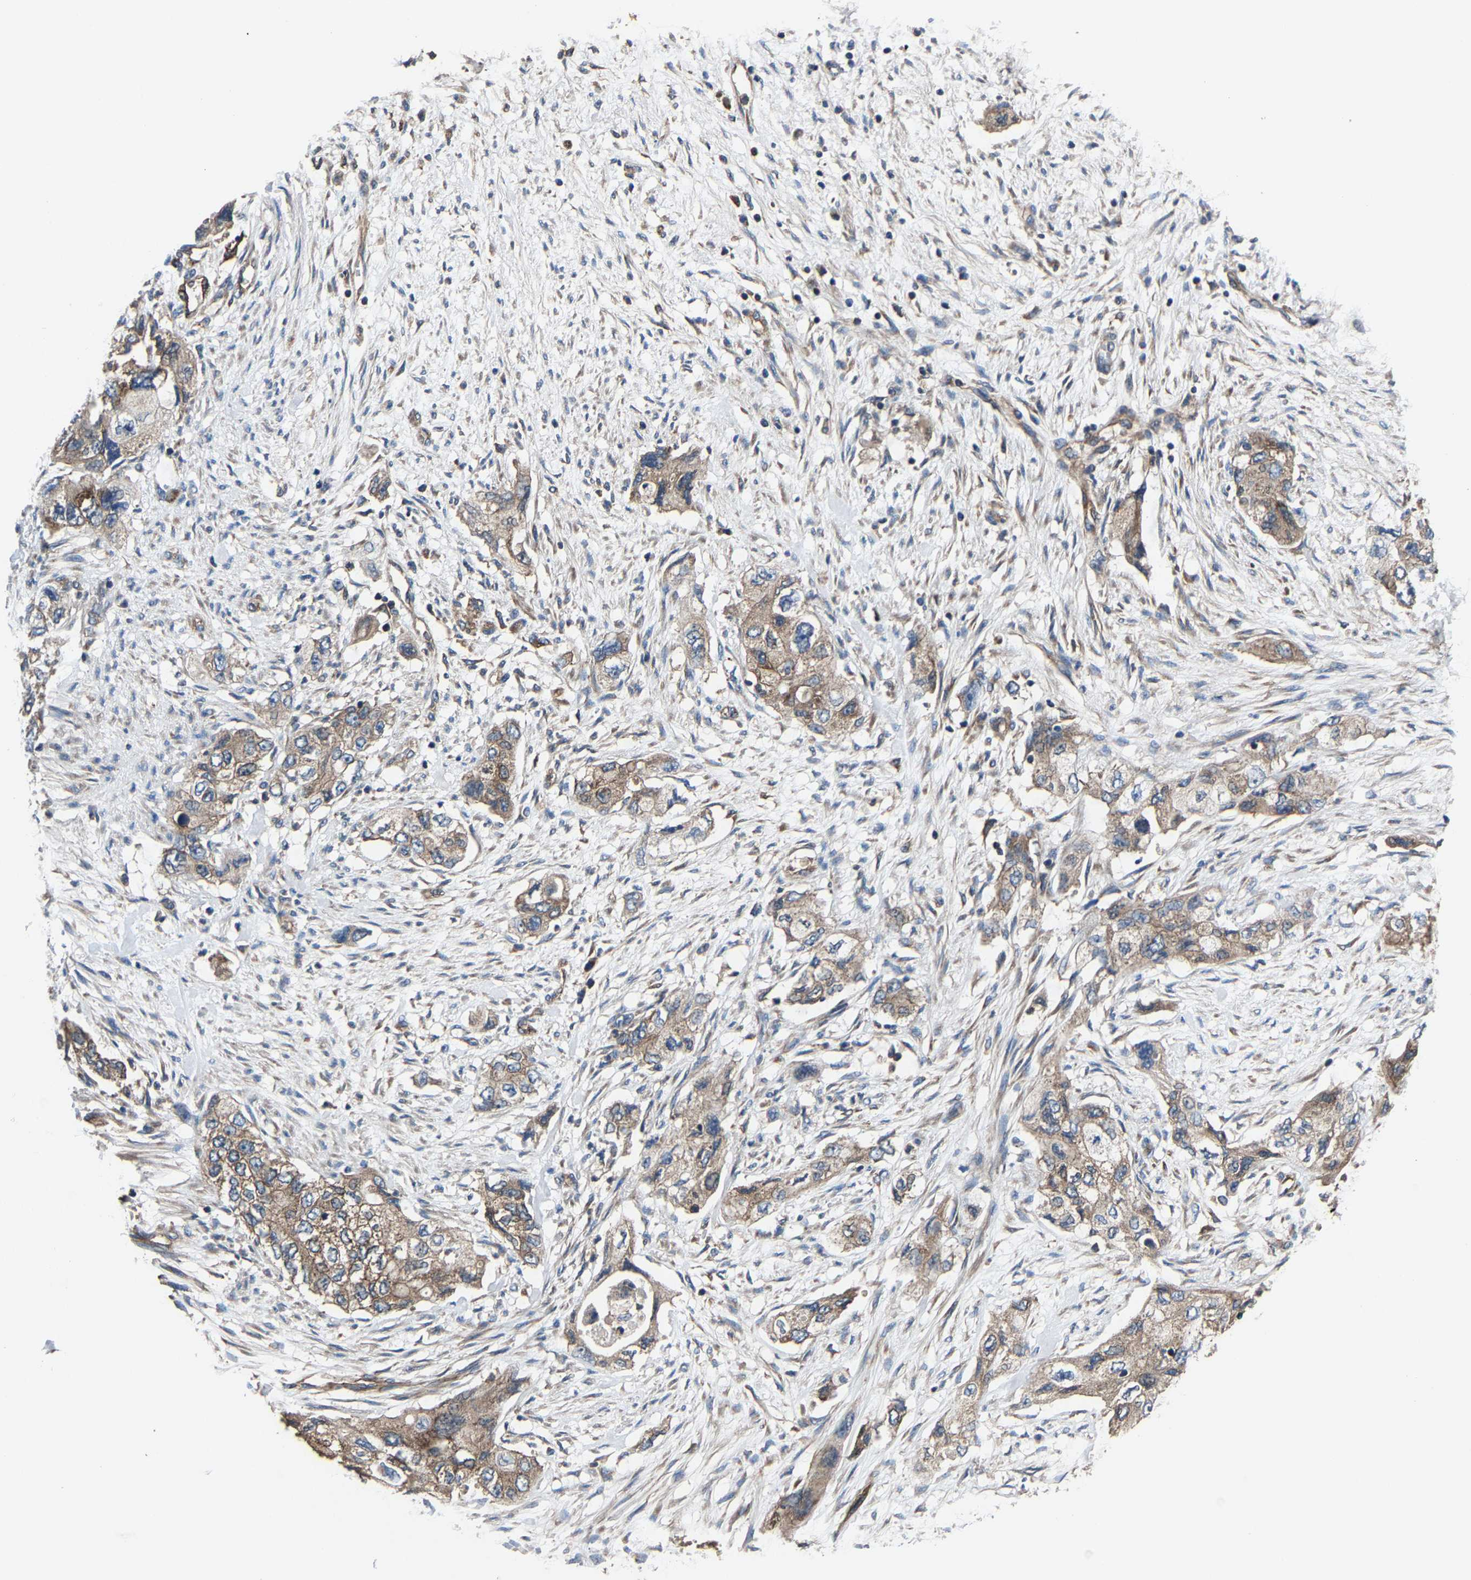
{"staining": {"intensity": "weak", "quantity": "25%-75%", "location": "cytoplasmic/membranous"}, "tissue": "pancreatic cancer", "cell_type": "Tumor cells", "image_type": "cancer", "snomed": [{"axis": "morphology", "description": "Adenocarcinoma, NOS"}, {"axis": "topography", "description": "Pancreas"}], "caption": "Weak cytoplasmic/membranous protein expression is appreciated in about 25%-75% of tumor cells in adenocarcinoma (pancreatic).", "gene": "KIAA1958", "patient": {"sex": "female", "age": 73}}